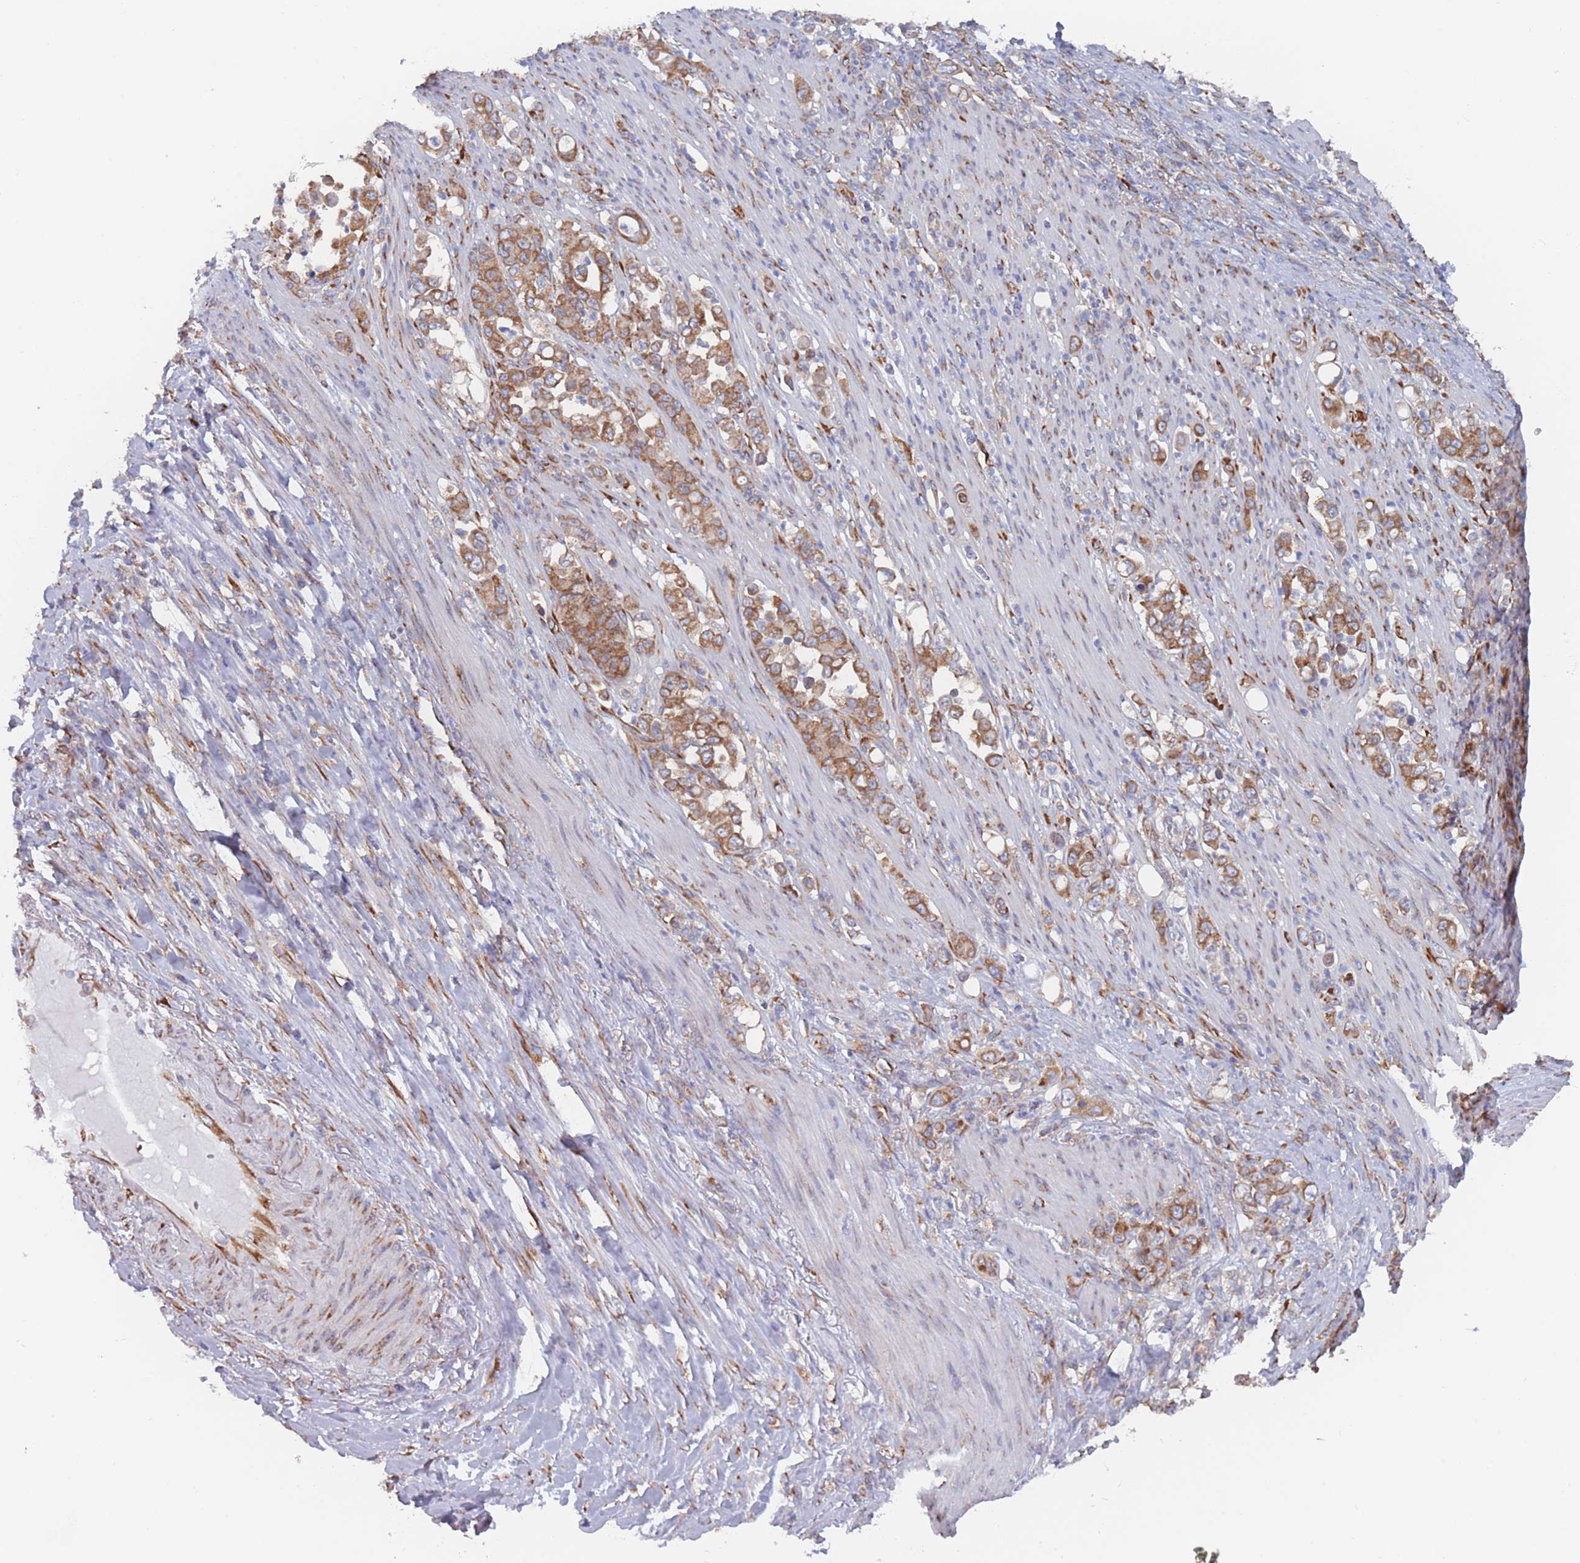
{"staining": {"intensity": "moderate", "quantity": ">75%", "location": "cytoplasmic/membranous"}, "tissue": "stomach cancer", "cell_type": "Tumor cells", "image_type": "cancer", "snomed": [{"axis": "morphology", "description": "Normal tissue, NOS"}, {"axis": "morphology", "description": "Adenocarcinoma, NOS"}, {"axis": "topography", "description": "Stomach"}], "caption": "Immunohistochemistry staining of adenocarcinoma (stomach), which shows medium levels of moderate cytoplasmic/membranous staining in about >75% of tumor cells indicating moderate cytoplasmic/membranous protein positivity. The staining was performed using DAB (brown) for protein detection and nuclei were counterstained in hematoxylin (blue).", "gene": "EEF1B2", "patient": {"sex": "female", "age": 79}}